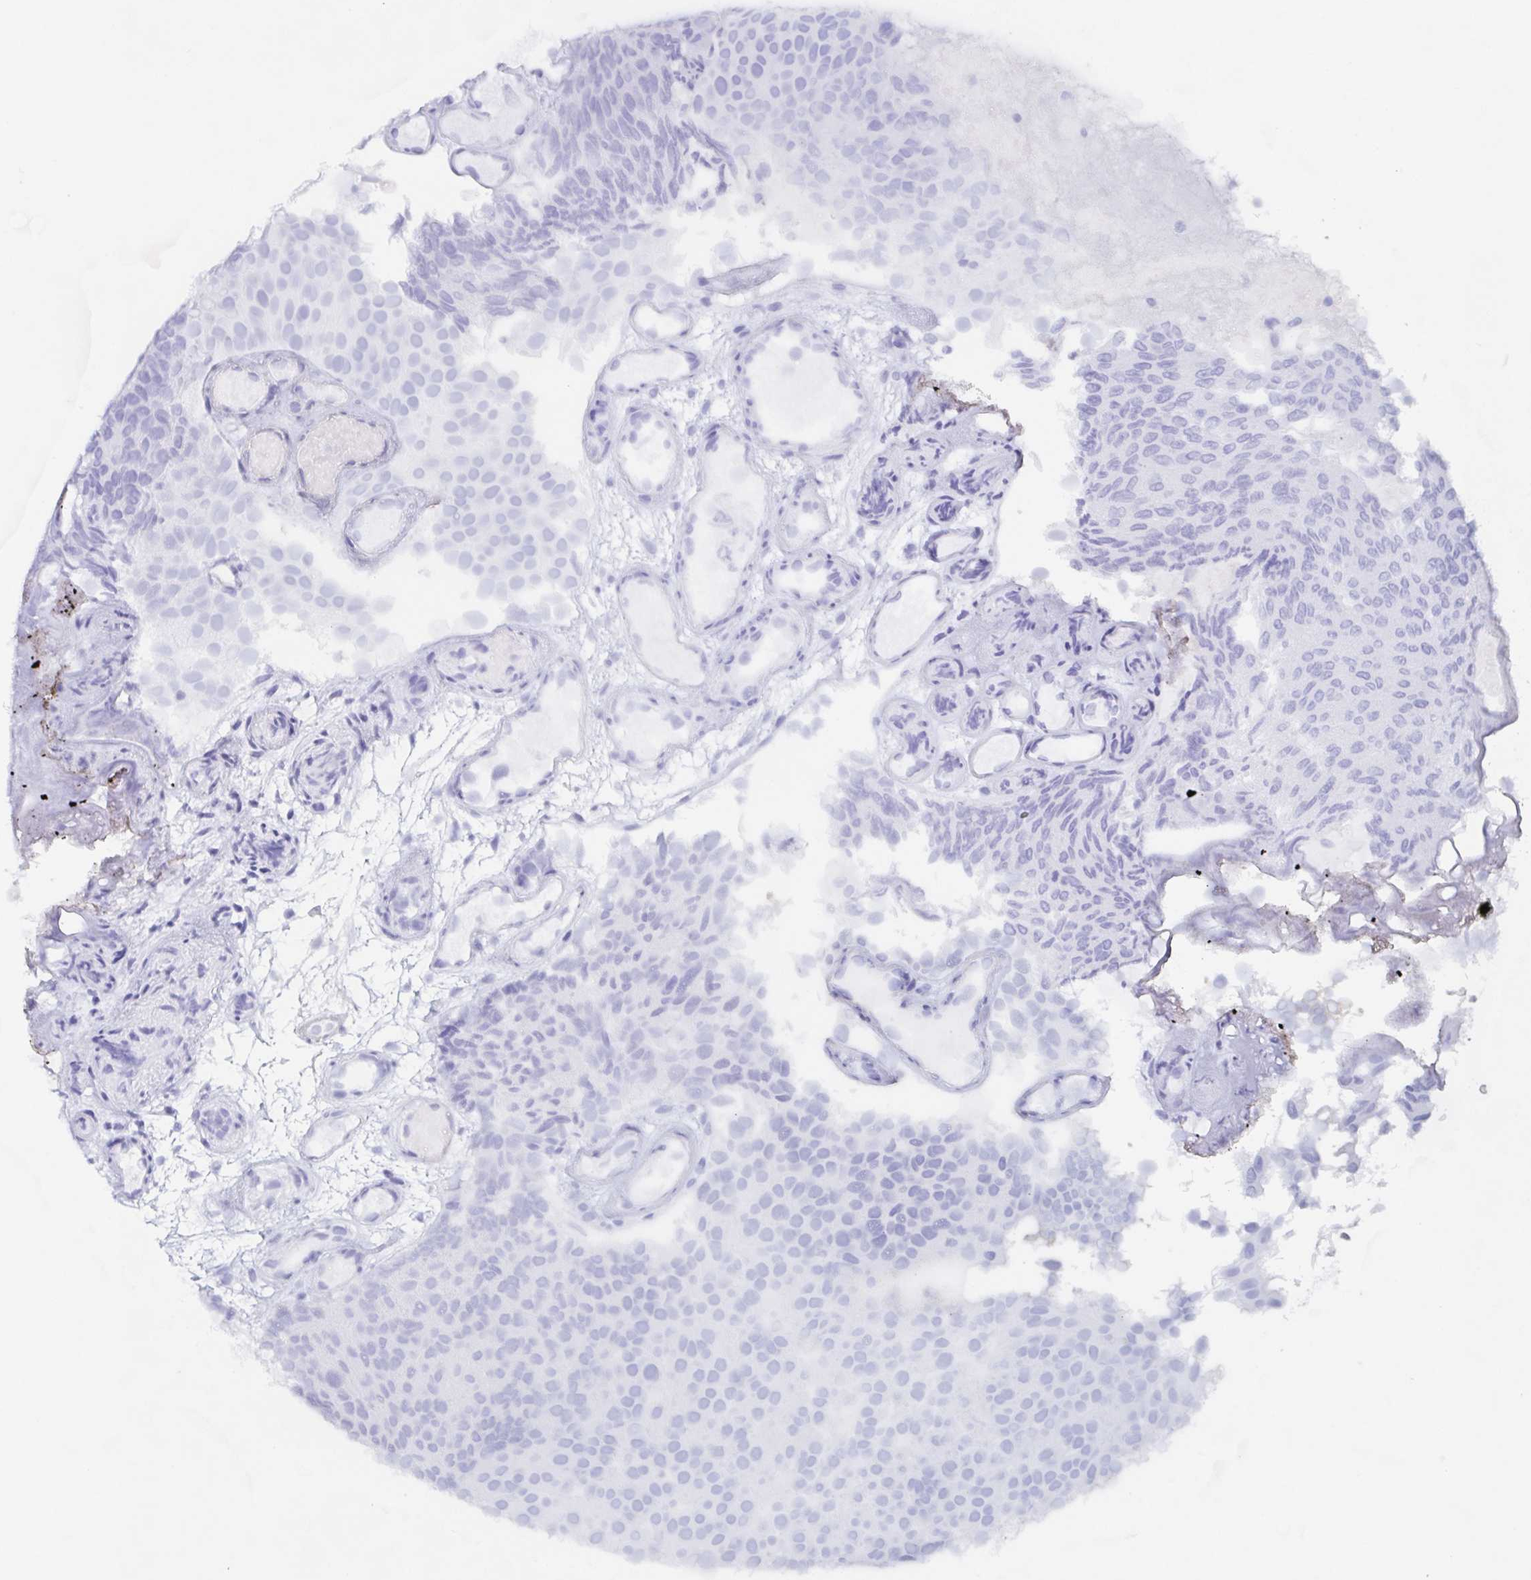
{"staining": {"intensity": "negative", "quantity": "none", "location": "none"}, "tissue": "urothelial cancer", "cell_type": "Tumor cells", "image_type": "cancer", "snomed": [{"axis": "morphology", "description": "Urothelial carcinoma, Low grade"}, {"axis": "topography", "description": "Urinary bladder"}], "caption": "Protein analysis of low-grade urothelial carcinoma demonstrates no significant staining in tumor cells. Nuclei are stained in blue.", "gene": "POU2F3", "patient": {"sex": "male", "age": 78}}